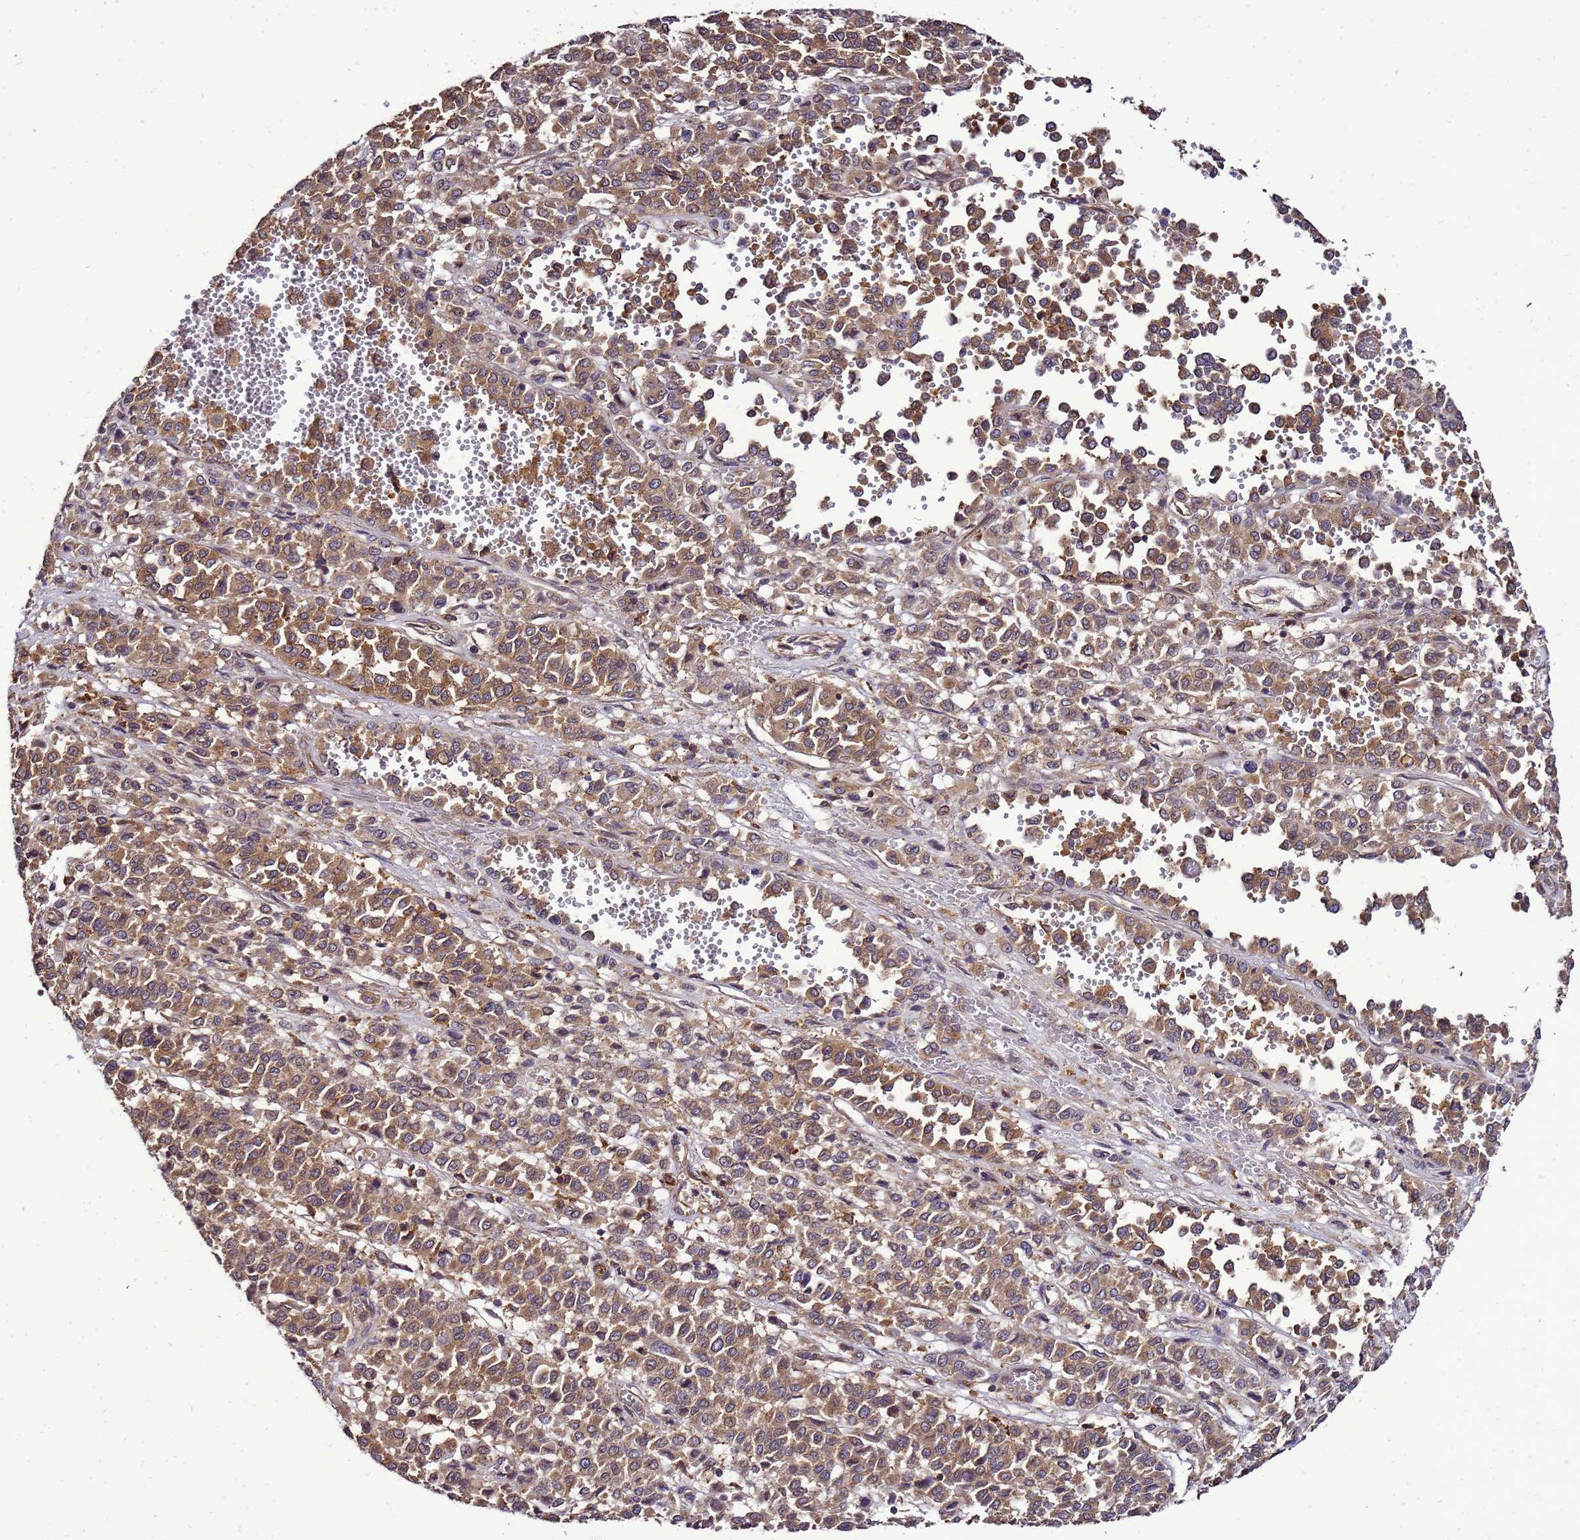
{"staining": {"intensity": "strong", "quantity": ">75%", "location": "cytoplasmic/membranous"}, "tissue": "melanoma", "cell_type": "Tumor cells", "image_type": "cancer", "snomed": [{"axis": "morphology", "description": "Malignant melanoma, Metastatic site"}, {"axis": "topography", "description": "Pancreas"}], "caption": "Brown immunohistochemical staining in human malignant melanoma (metastatic site) reveals strong cytoplasmic/membranous staining in about >75% of tumor cells.", "gene": "TRABD", "patient": {"sex": "female", "age": 30}}